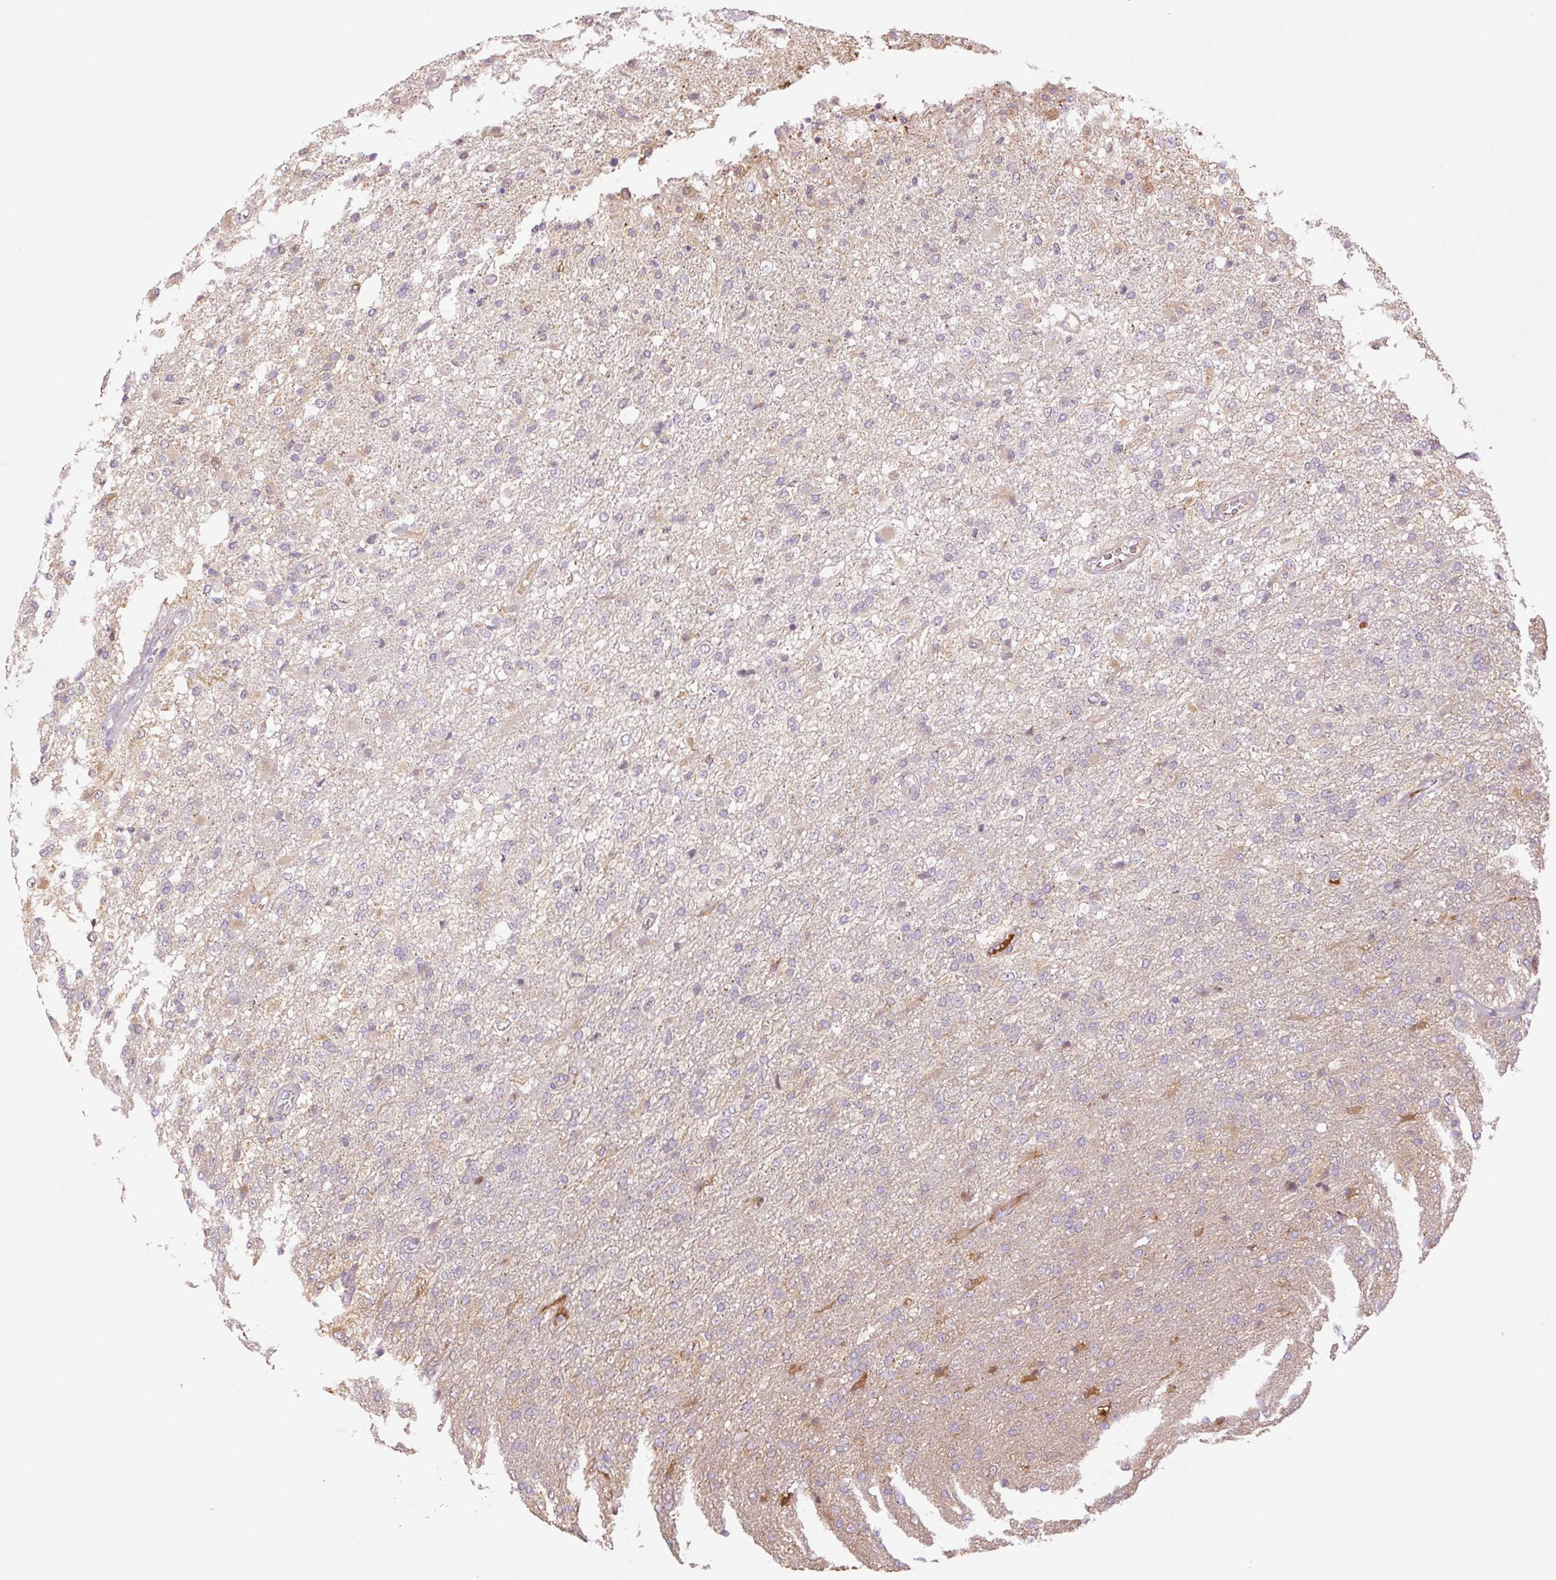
{"staining": {"intensity": "negative", "quantity": "none", "location": "none"}, "tissue": "glioma", "cell_type": "Tumor cells", "image_type": "cancer", "snomed": [{"axis": "morphology", "description": "Glioma, malignant, High grade"}, {"axis": "topography", "description": "Brain"}], "caption": "Glioma was stained to show a protein in brown. There is no significant positivity in tumor cells.", "gene": "ZNF394", "patient": {"sex": "female", "age": 74}}